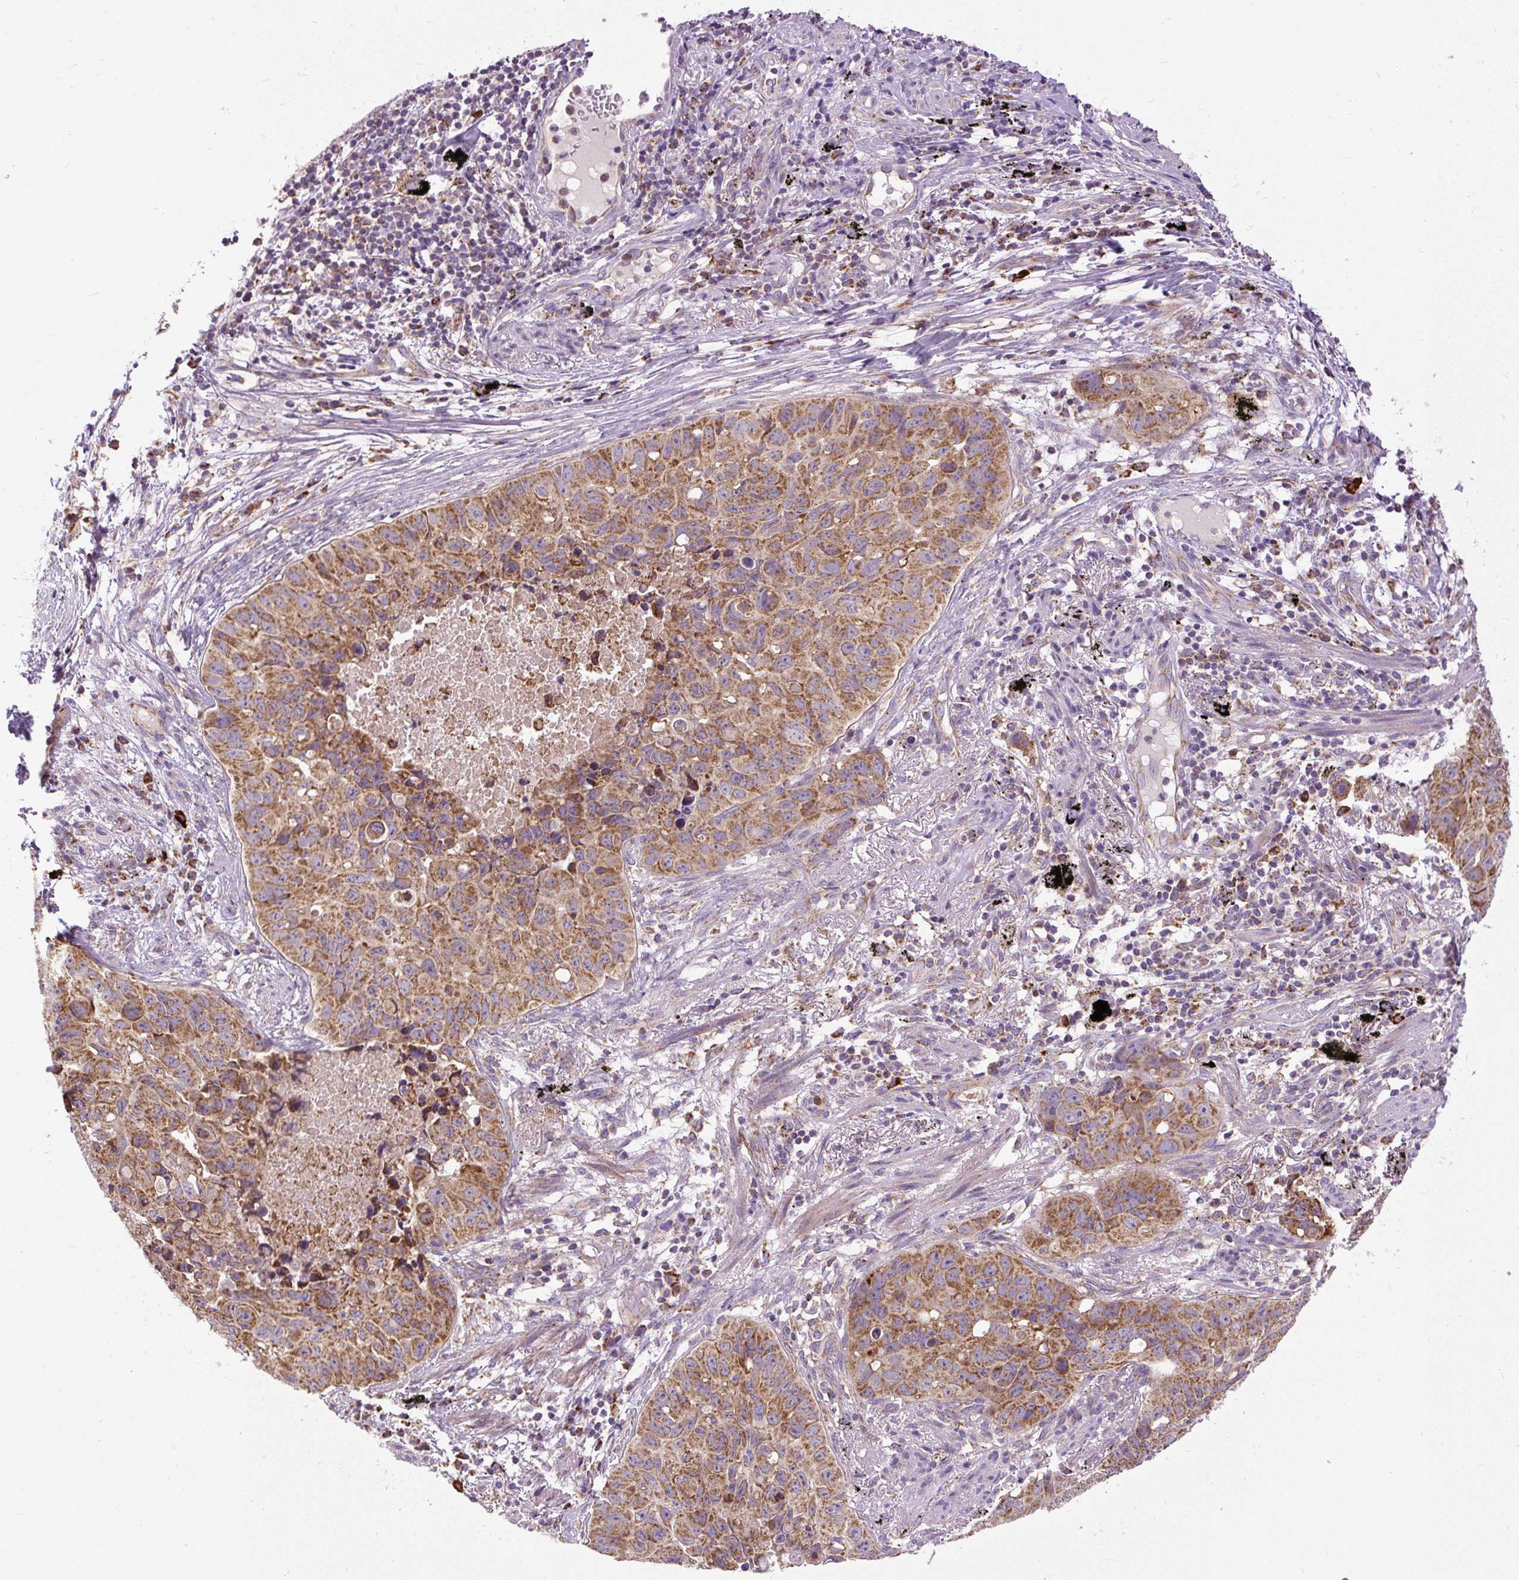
{"staining": {"intensity": "moderate", "quantity": ">75%", "location": "cytoplasmic/membranous"}, "tissue": "lung cancer", "cell_type": "Tumor cells", "image_type": "cancer", "snomed": [{"axis": "morphology", "description": "Squamous cell carcinoma, NOS"}, {"axis": "topography", "description": "Lung"}], "caption": "A brown stain labels moderate cytoplasmic/membranous staining of a protein in human squamous cell carcinoma (lung) tumor cells.", "gene": "TM2D3", "patient": {"sex": "male", "age": 60}}